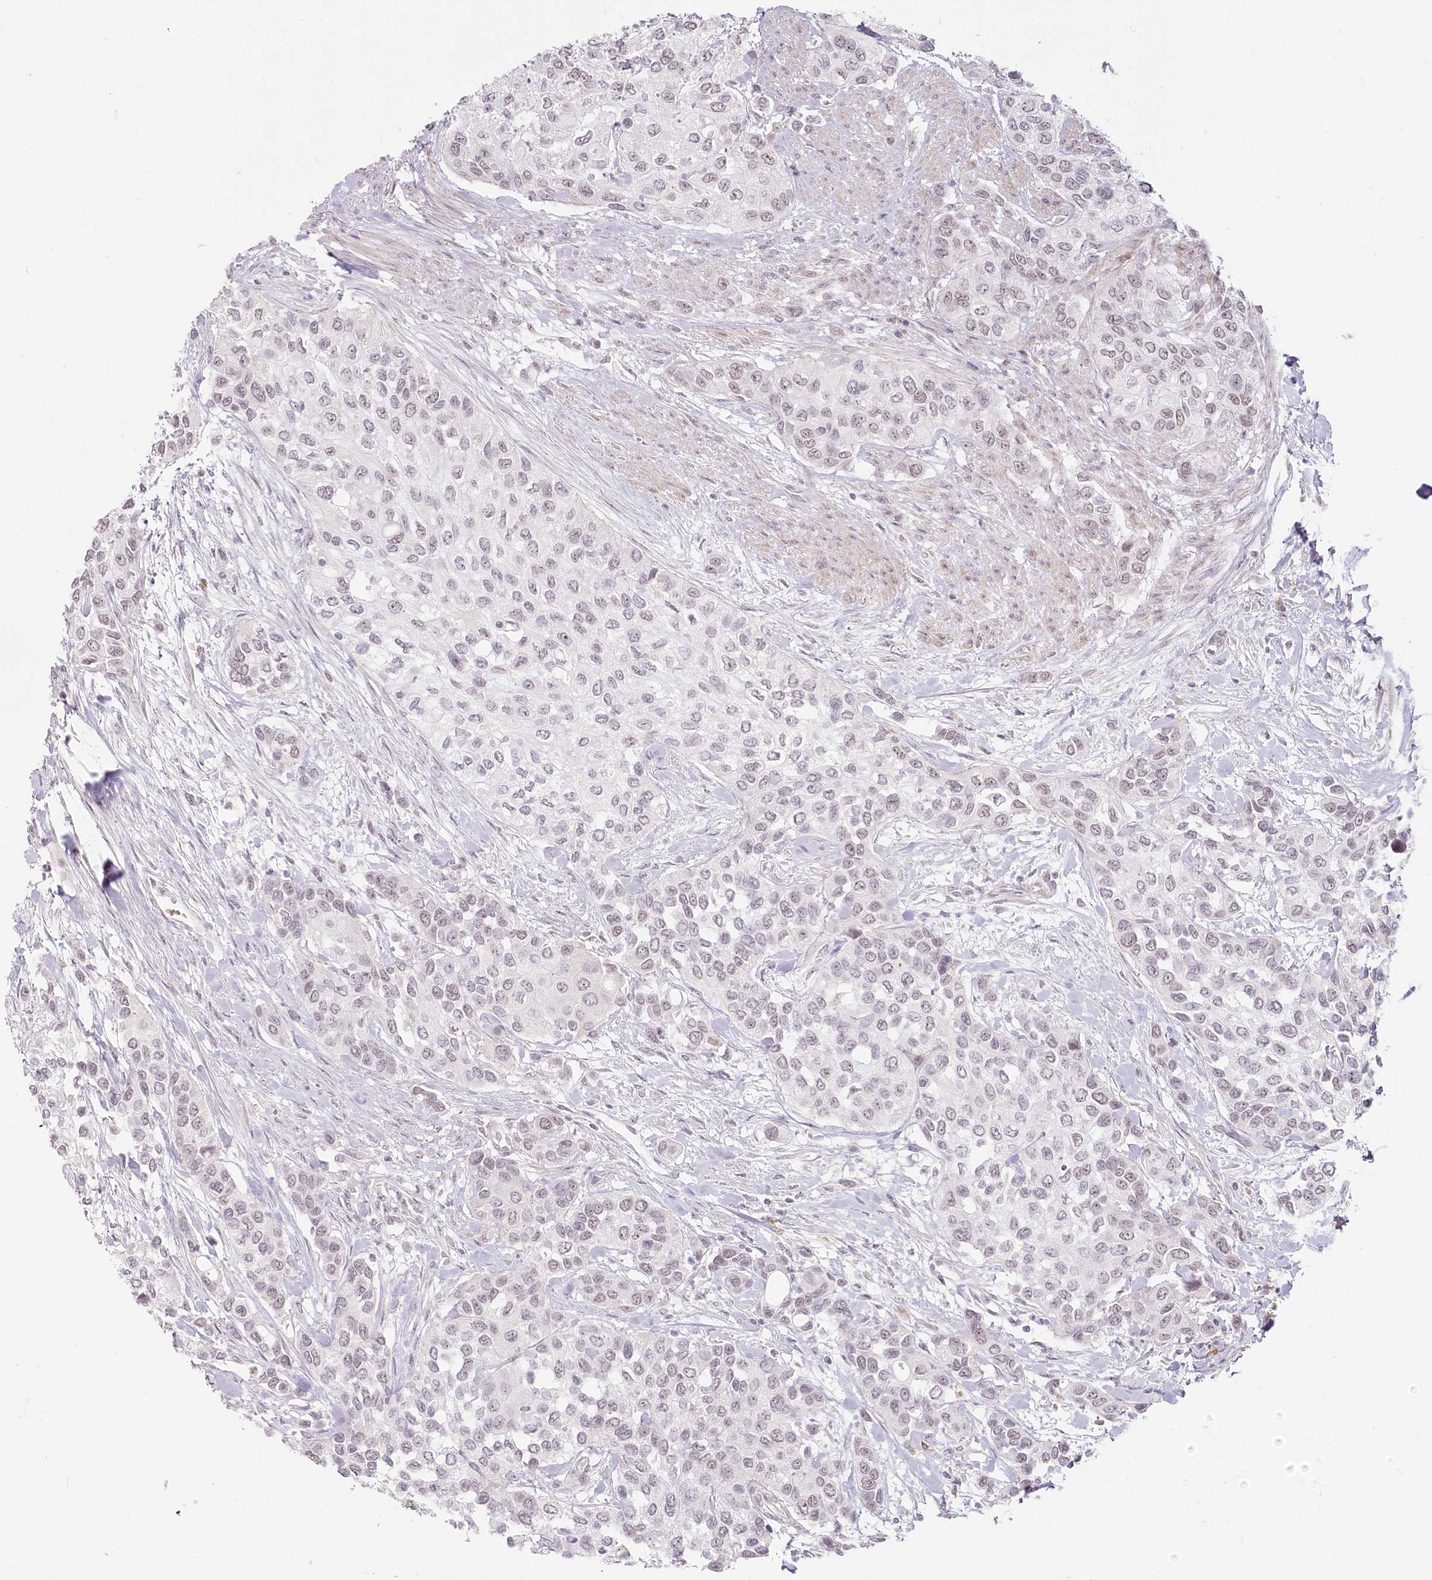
{"staining": {"intensity": "weak", "quantity": "25%-75%", "location": "nuclear"}, "tissue": "urothelial cancer", "cell_type": "Tumor cells", "image_type": "cancer", "snomed": [{"axis": "morphology", "description": "Normal tissue, NOS"}, {"axis": "morphology", "description": "Urothelial carcinoma, High grade"}, {"axis": "topography", "description": "Vascular tissue"}, {"axis": "topography", "description": "Urinary bladder"}], "caption": "Urothelial cancer stained with a protein marker demonstrates weak staining in tumor cells.", "gene": "EXOSC7", "patient": {"sex": "female", "age": 56}}